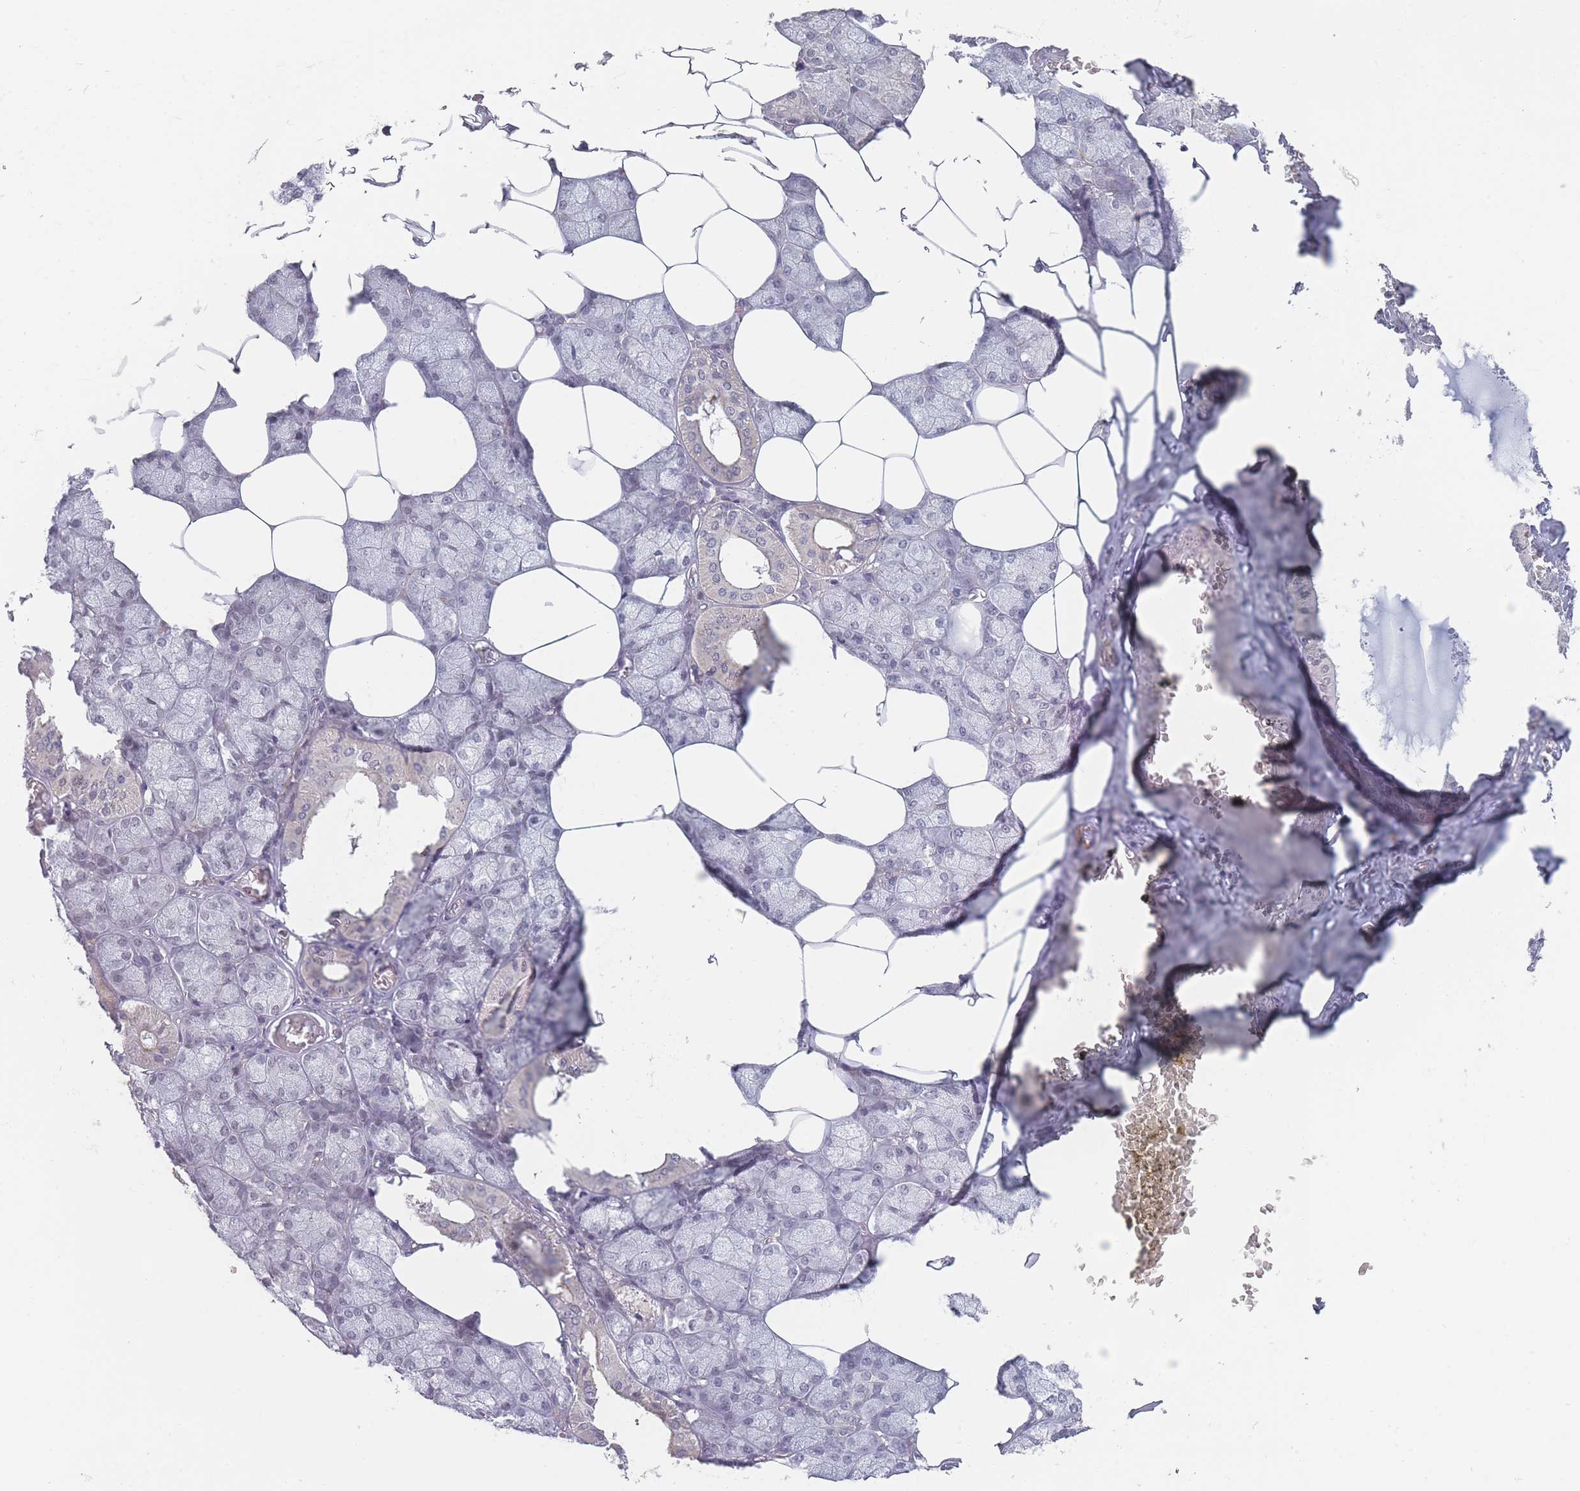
{"staining": {"intensity": "negative", "quantity": "none", "location": "none"}, "tissue": "salivary gland", "cell_type": "Glandular cells", "image_type": "normal", "snomed": [{"axis": "morphology", "description": "Normal tissue, NOS"}, {"axis": "topography", "description": "Salivary gland"}], "caption": "A histopathology image of salivary gland stained for a protein displays no brown staining in glandular cells. (Stains: DAB immunohistochemistry (IHC) with hematoxylin counter stain, Microscopy: brightfield microscopy at high magnification).", "gene": "ANKRD10", "patient": {"sex": "male", "age": 62}}